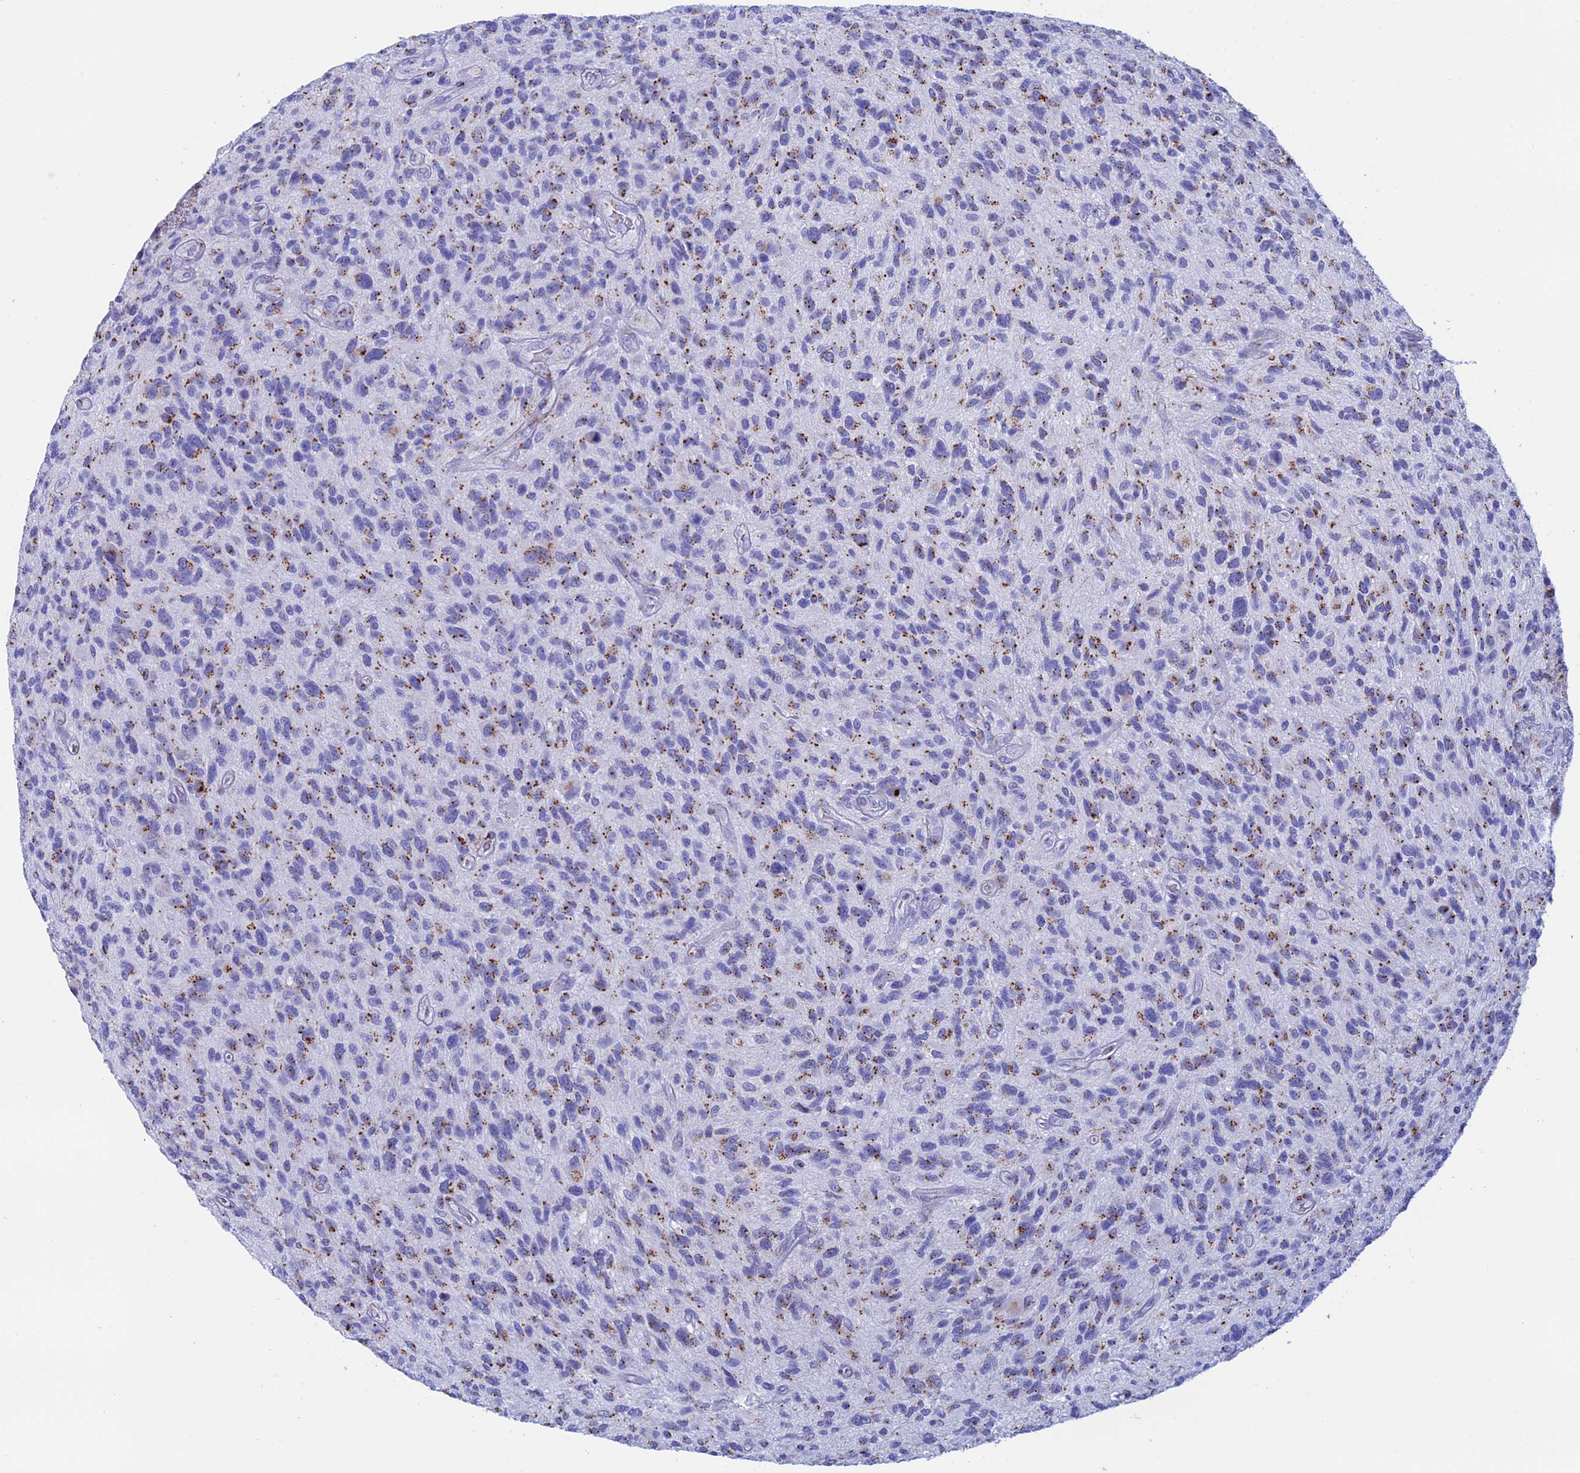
{"staining": {"intensity": "moderate", "quantity": "25%-75%", "location": "cytoplasmic/membranous"}, "tissue": "glioma", "cell_type": "Tumor cells", "image_type": "cancer", "snomed": [{"axis": "morphology", "description": "Glioma, malignant, High grade"}, {"axis": "topography", "description": "Brain"}], "caption": "Immunohistochemical staining of human malignant glioma (high-grade) reveals medium levels of moderate cytoplasmic/membranous protein positivity in about 25%-75% of tumor cells.", "gene": "ERICH4", "patient": {"sex": "male", "age": 47}}